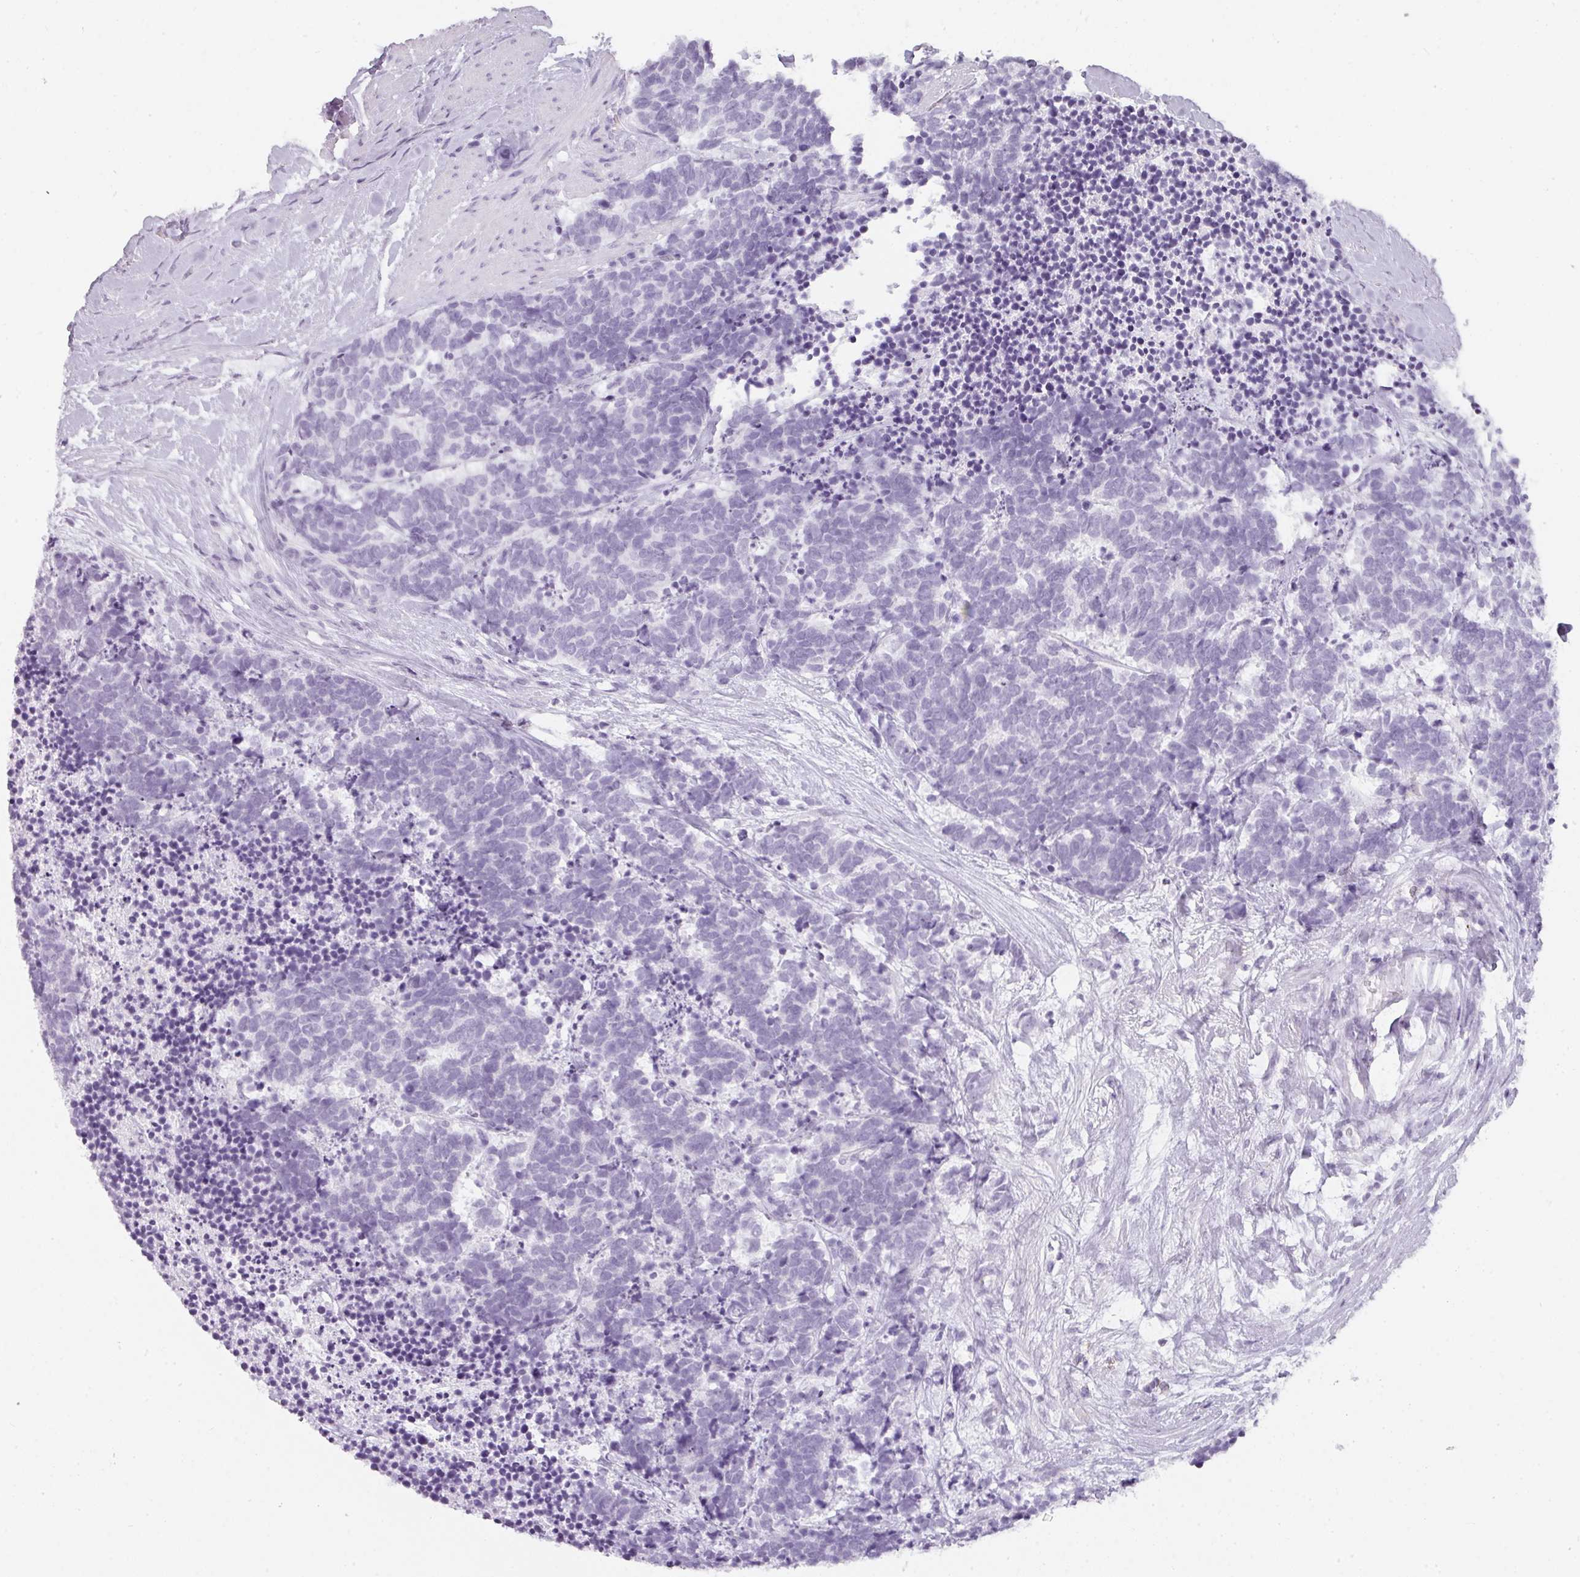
{"staining": {"intensity": "negative", "quantity": "none", "location": "none"}, "tissue": "carcinoid", "cell_type": "Tumor cells", "image_type": "cancer", "snomed": [{"axis": "morphology", "description": "Carcinoma, NOS"}, {"axis": "morphology", "description": "Carcinoid, malignant, NOS"}, {"axis": "topography", "description": "Prostate"}], "caption": "A high-resolution histopathology image shows immunohistochemistry (IHC) staining of carcinoid, which reveals no significant staining in tumor cells.", "gene": "TMEM42", "patient": {"sex": "male", "age": 57}}